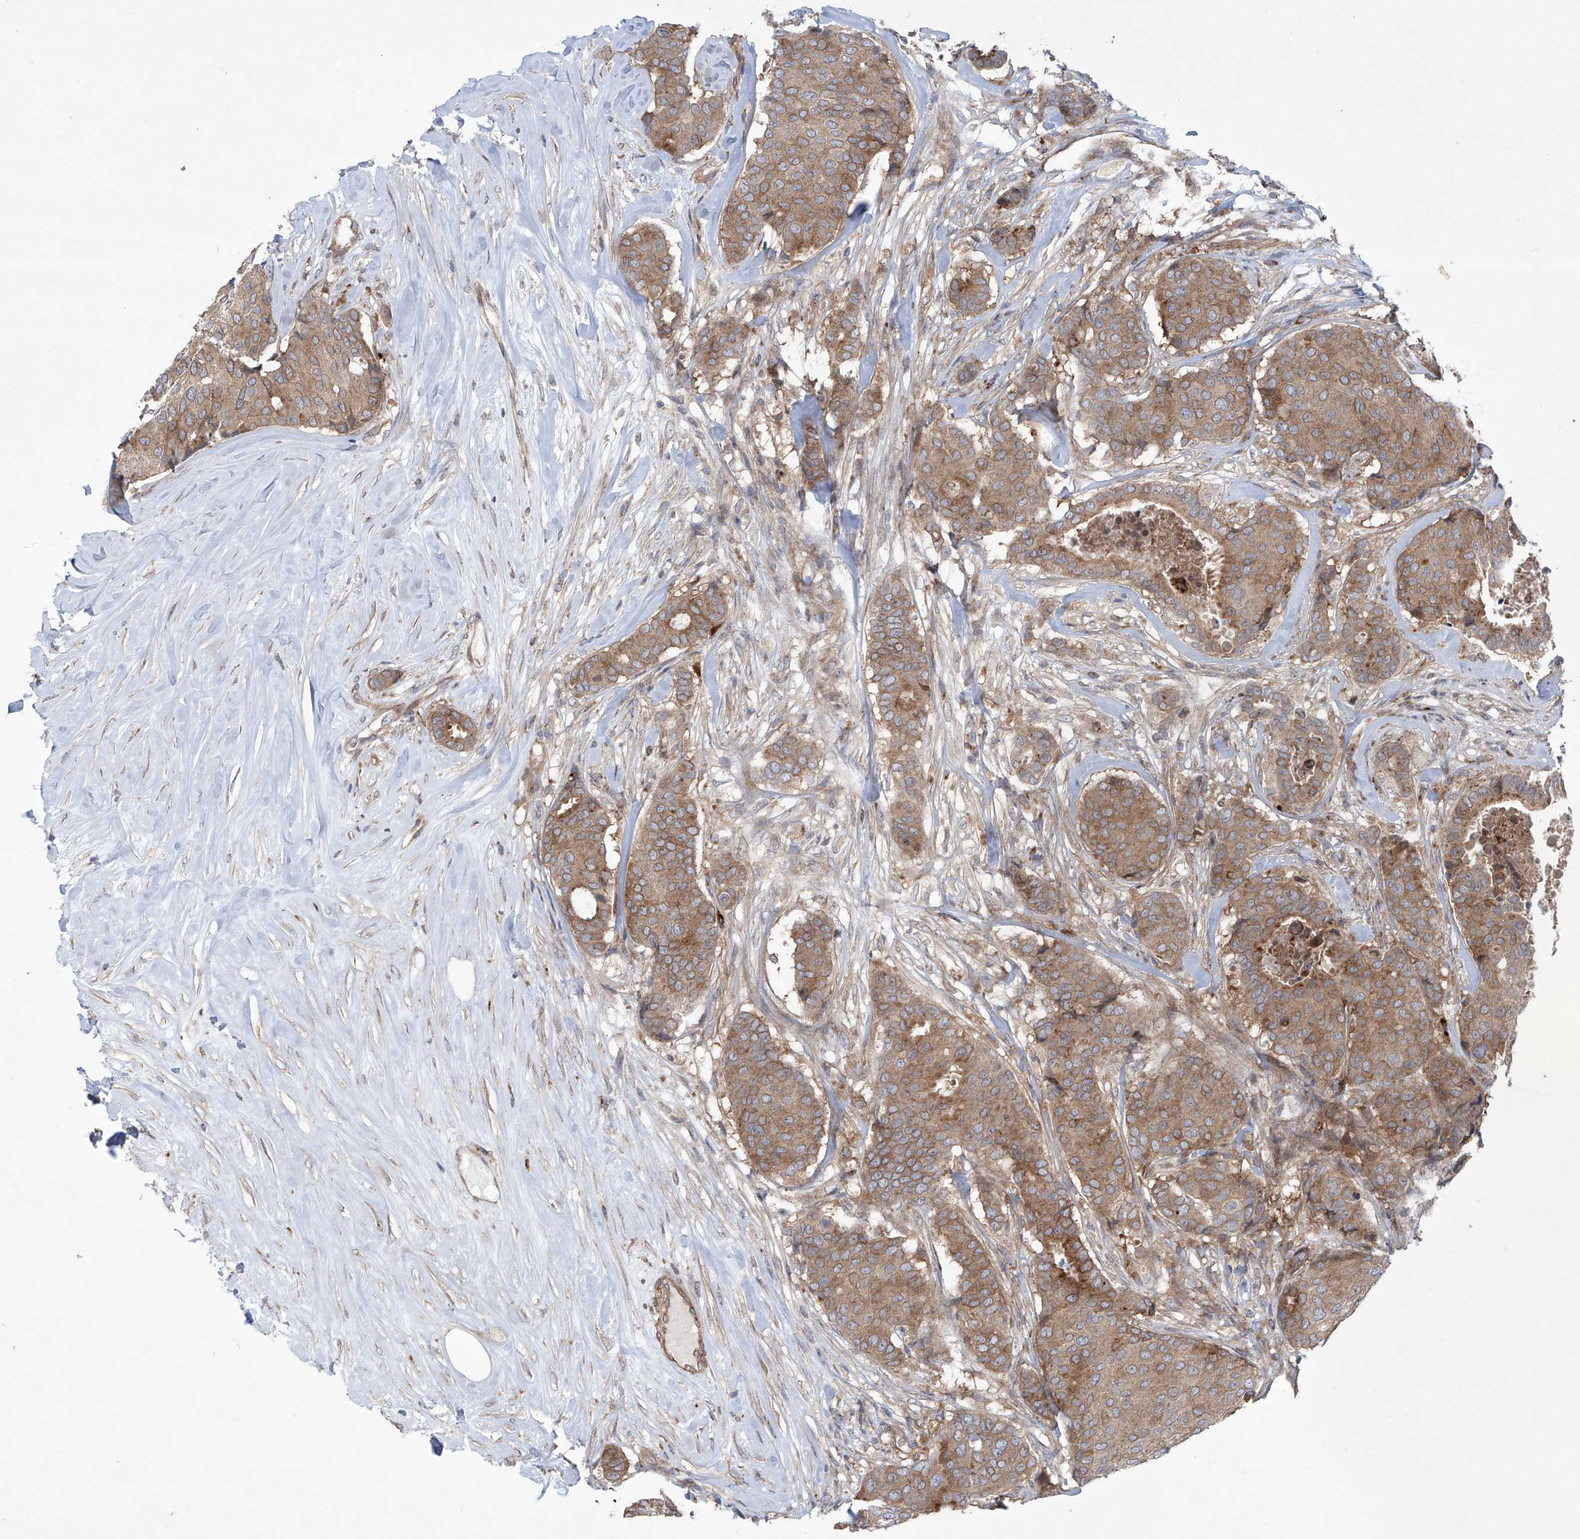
{"staining": {"intensity": "moderate", "quantity": ">75%", "location": "cytoplasmic/membranous"}, "tissue": "breast cancer", "cell_type": "Tumor cells", "image_type": "cancer", "snomed": [{"axis": "morphology", "description": "Duct carcinoma"}, {"axis": "topography", "description": "Breast"}], "caption": "DAB immunohistochemical staining of breast intraductal carcinoma exhibits moderate cytoplasmic/membranous protein expression in about >75% of tumor cells. (DAB (3,3'-diaminobenzidine) IHC, brown staining for protein, blue staining for nuclei).", "gene": "KLC4", "patient": {"sex": "female", "age": 75}}